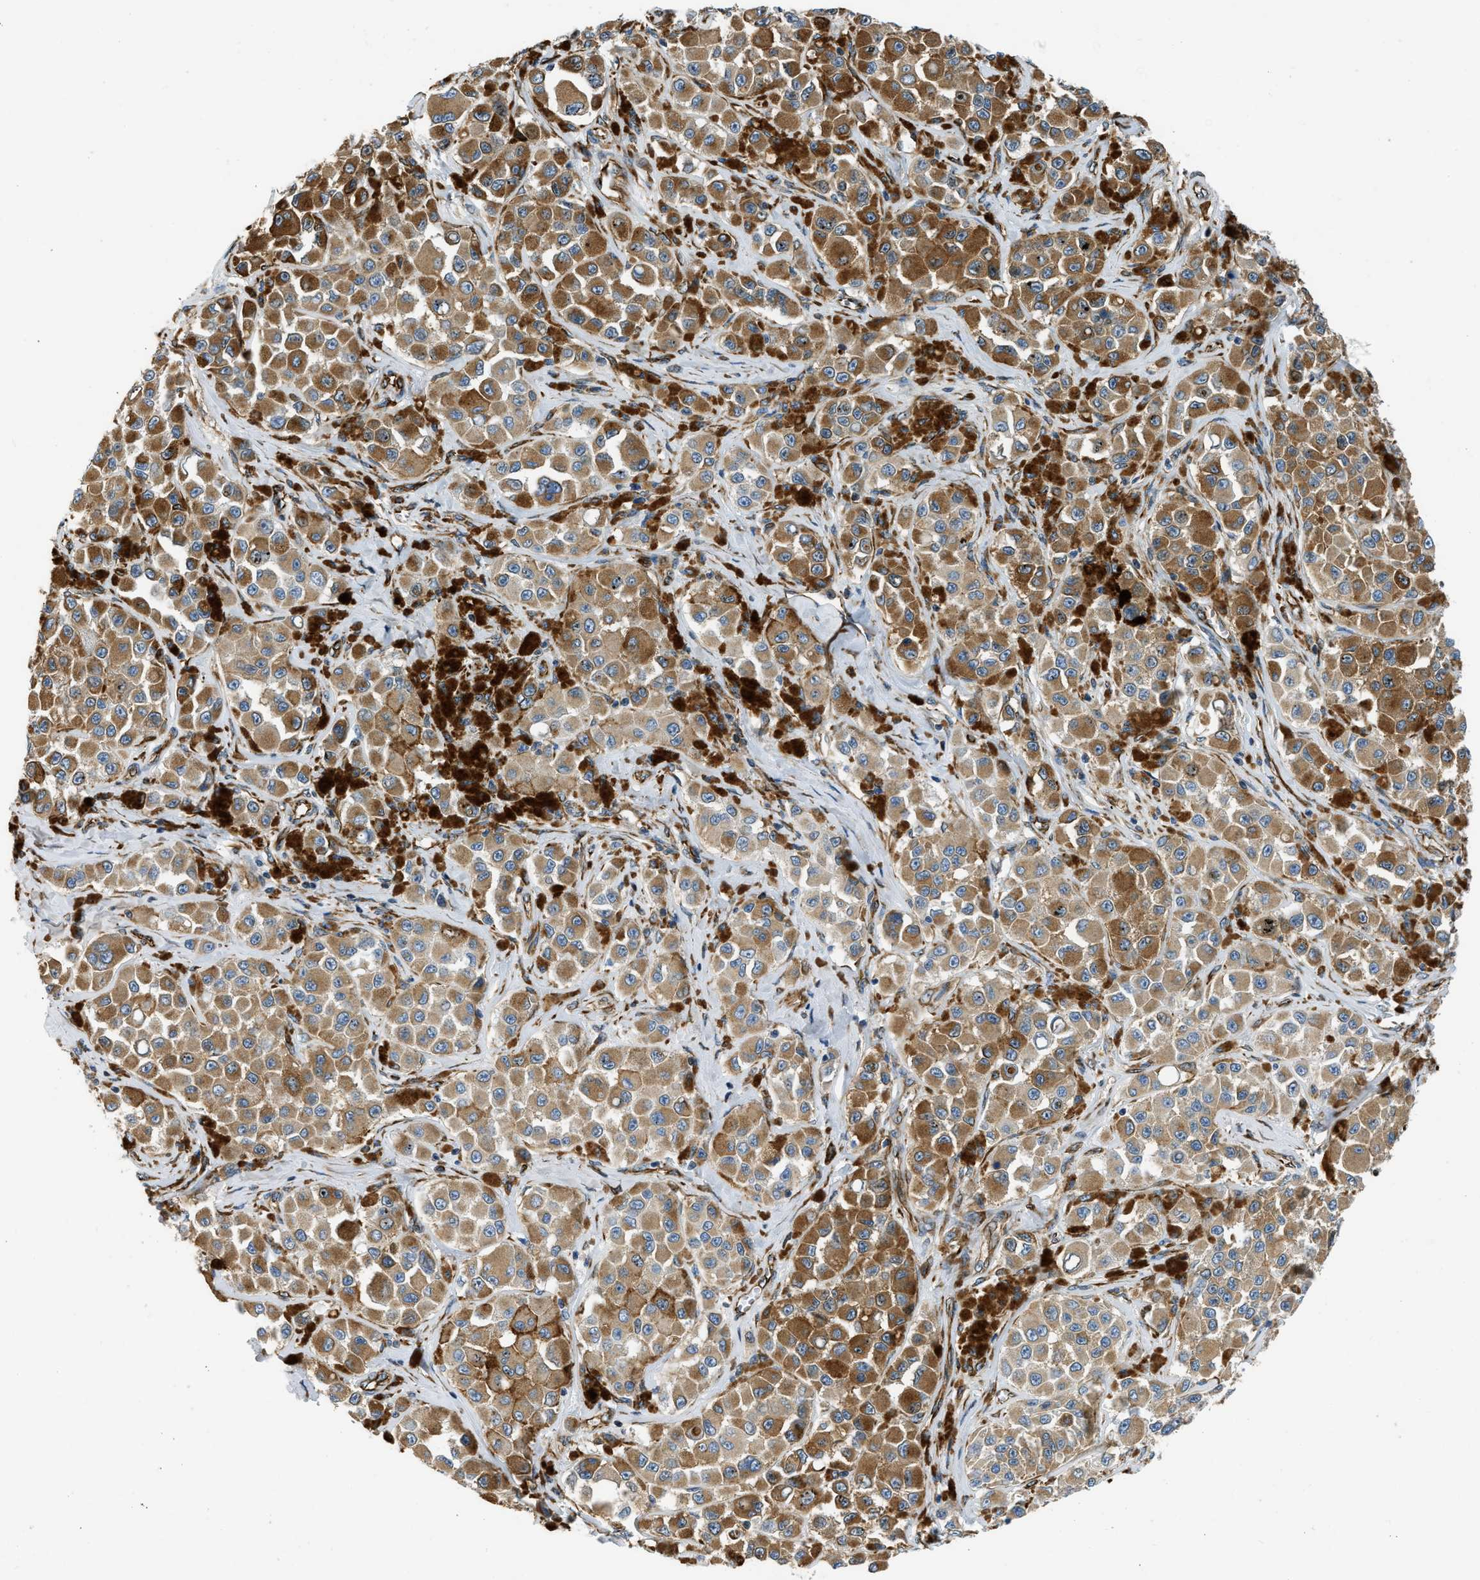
{"staining": {"intensity": "moderate", "quantity": ">75%", "location": "cytoplasmic/membranous"}, "tissue": "melanoma", "cell_type": "Tumor cells", "image_type": "cancer", "snomed": [{"axis": "morphology", "description": "Malignant melanoma, NOS"}, {"axis": "topography", "description": "Skin"}], "caption": "Malignant melanoma was stained to show a protein in brown. There is medium levels of moderate cytoplasmic/membranous staining in about >75% of tumor cells. Using DAB (3,3'-diaminobenzidine) (brown) and hematoxylin (blue) stains, captured at high magnification using brightfield microscopy.", "gene": "ULK4", "patient": {"sex": "male", "age": 84}}